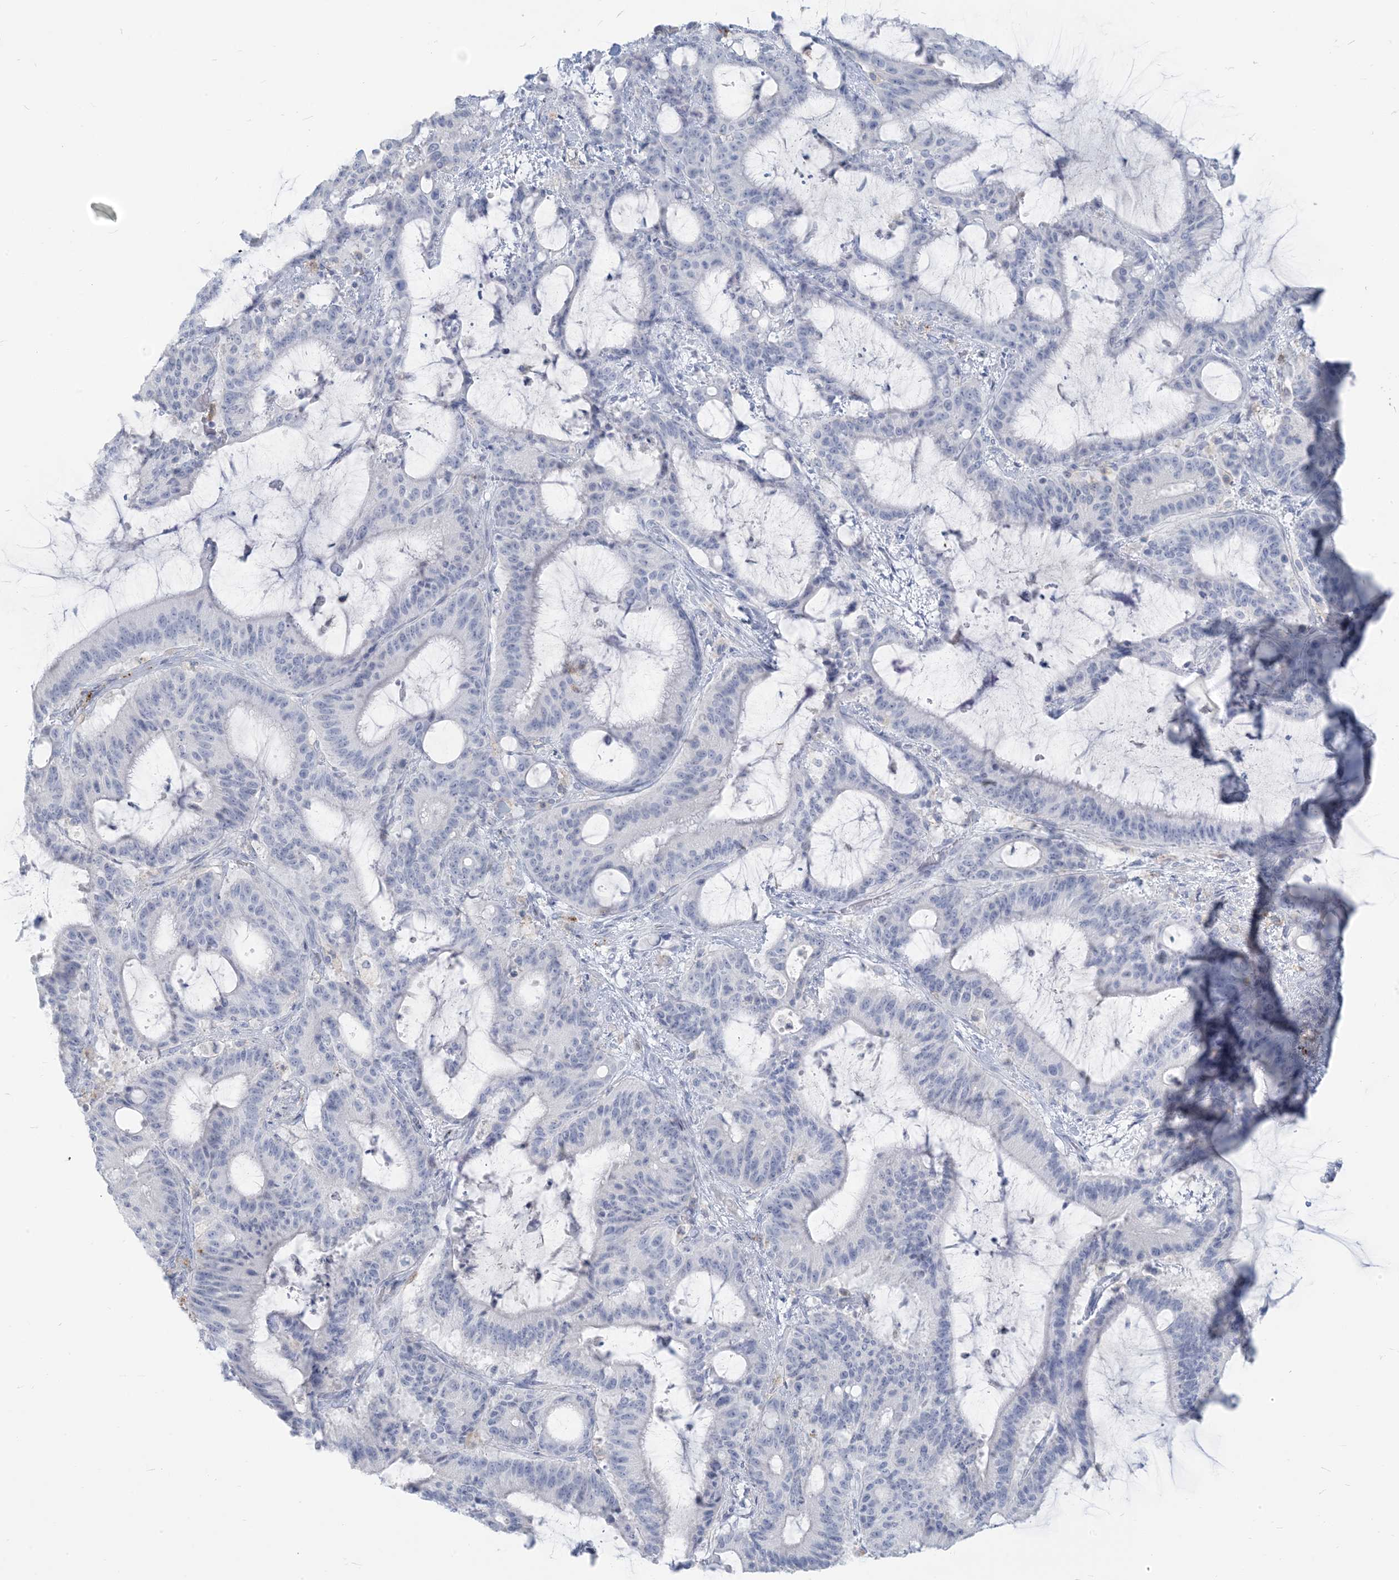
{"staining": {"intensity": "negative", "quantity": "none", "location": "none"}, "tissue": "liver cancer", "cell_type": "Tumor cells", "image_type": "cancer", "snomed": [{"axis": "morphology", "description": "Normal tissue, NOS"}, {"axis": "morphology", "description": "Cholangiocarcinoma"}, {"axis": "topography", "description": "Liver"}, {"axis": "topography", "description": "Peripheral nerve tissue"}], "caption": "Protein analysis of liver cholangiocarcinoma shows no significant staining in tumor cells.", "gene": "HLA-DRB1", "patient": {"sex": "female", "age": 73}}